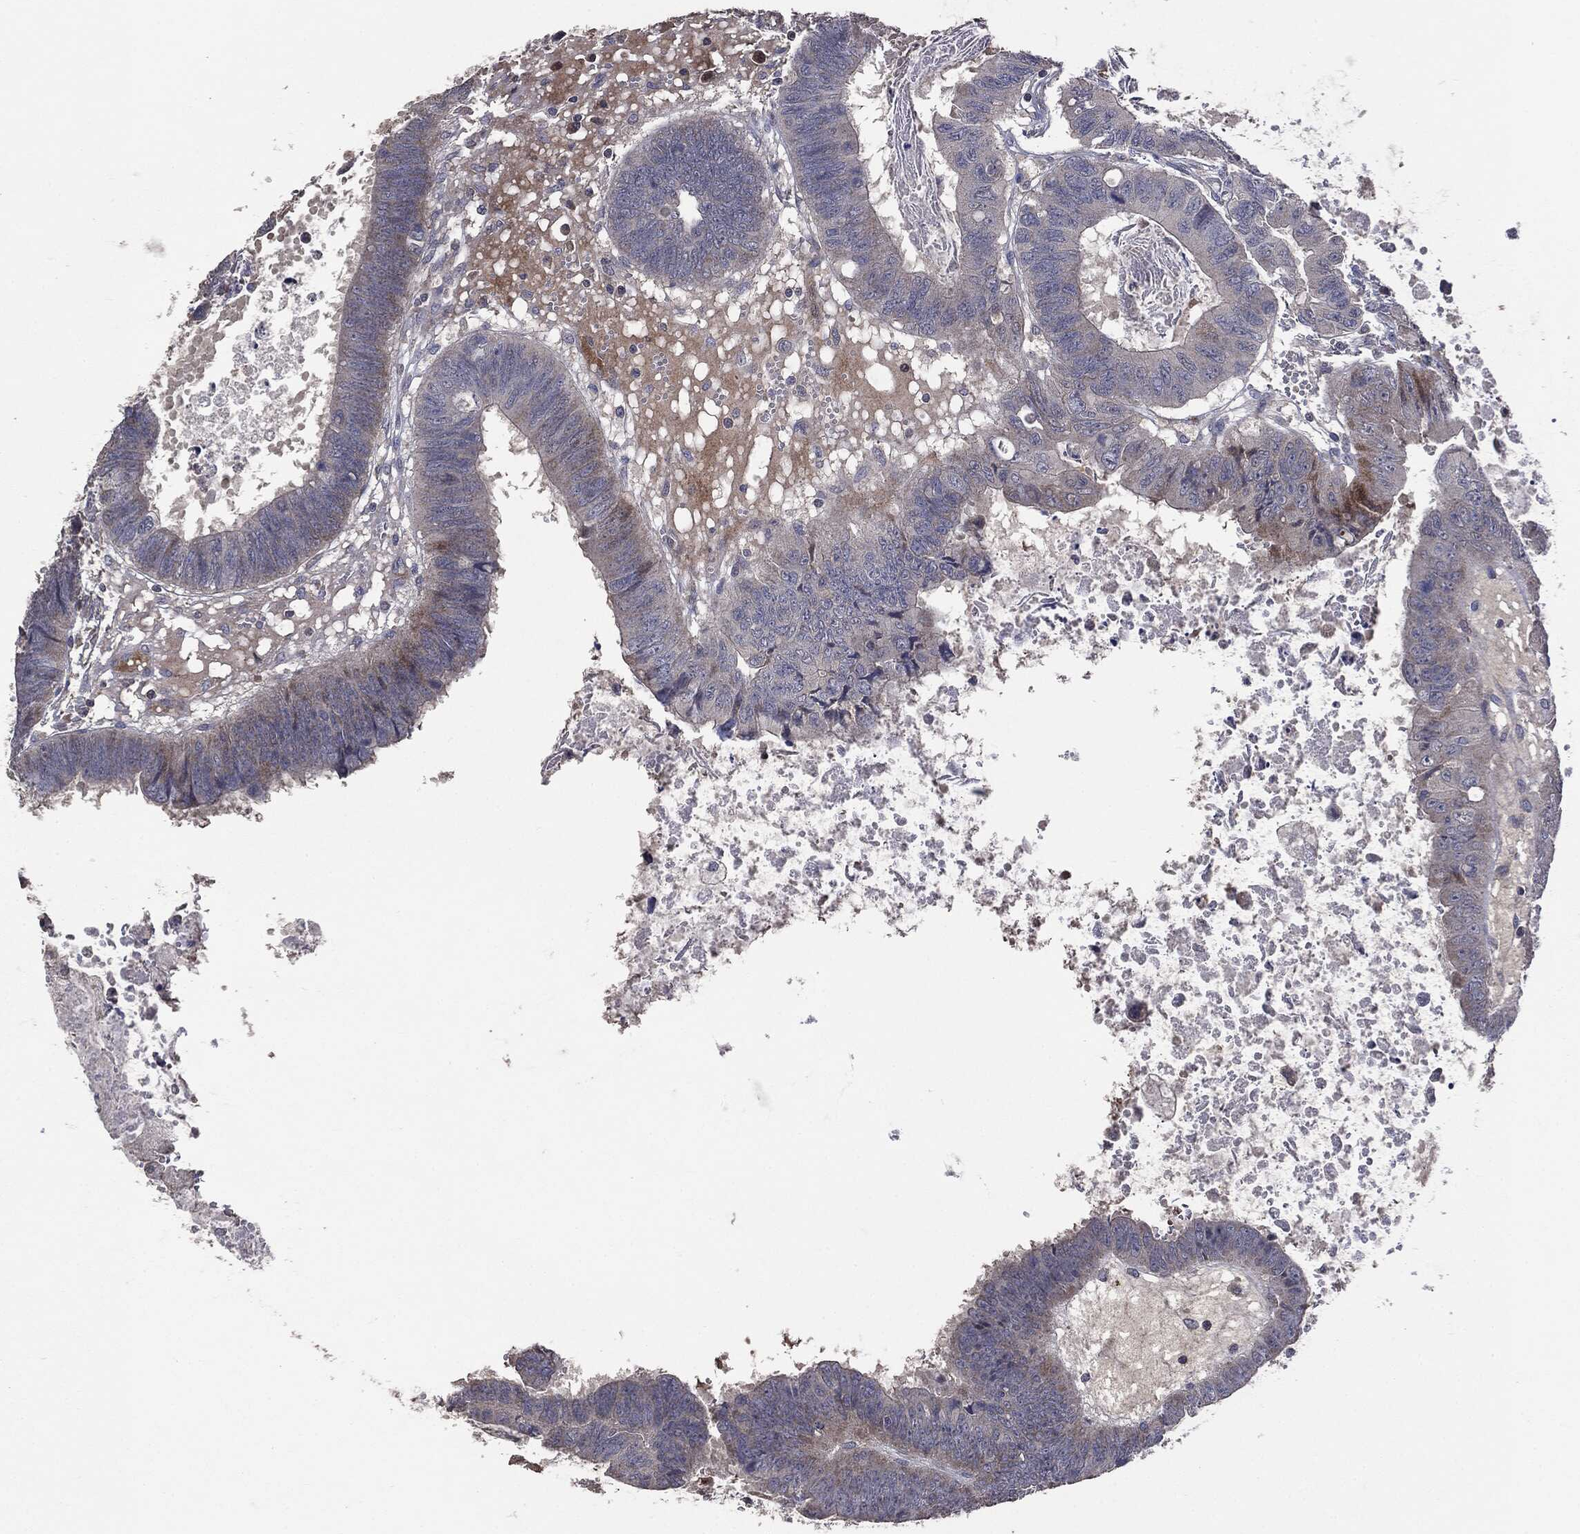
{"staining": {"intensity": "negative", "quantity": "none", "location": "none"}, "tissue": "colorectal cancer", "cell_type": "Tumor cells", "image_type": "cancer", "snomed": [{"axis": "morphology", "description": "Adenocarcinoma, NOS"}, {"axis": "topography", "description": "Colon"}], "caption": "The photomicrograph displays no staining of tumor cells in colorectal cancer.", "gene": "MTOR", "patient": {"sex": "male", "age": 62}}